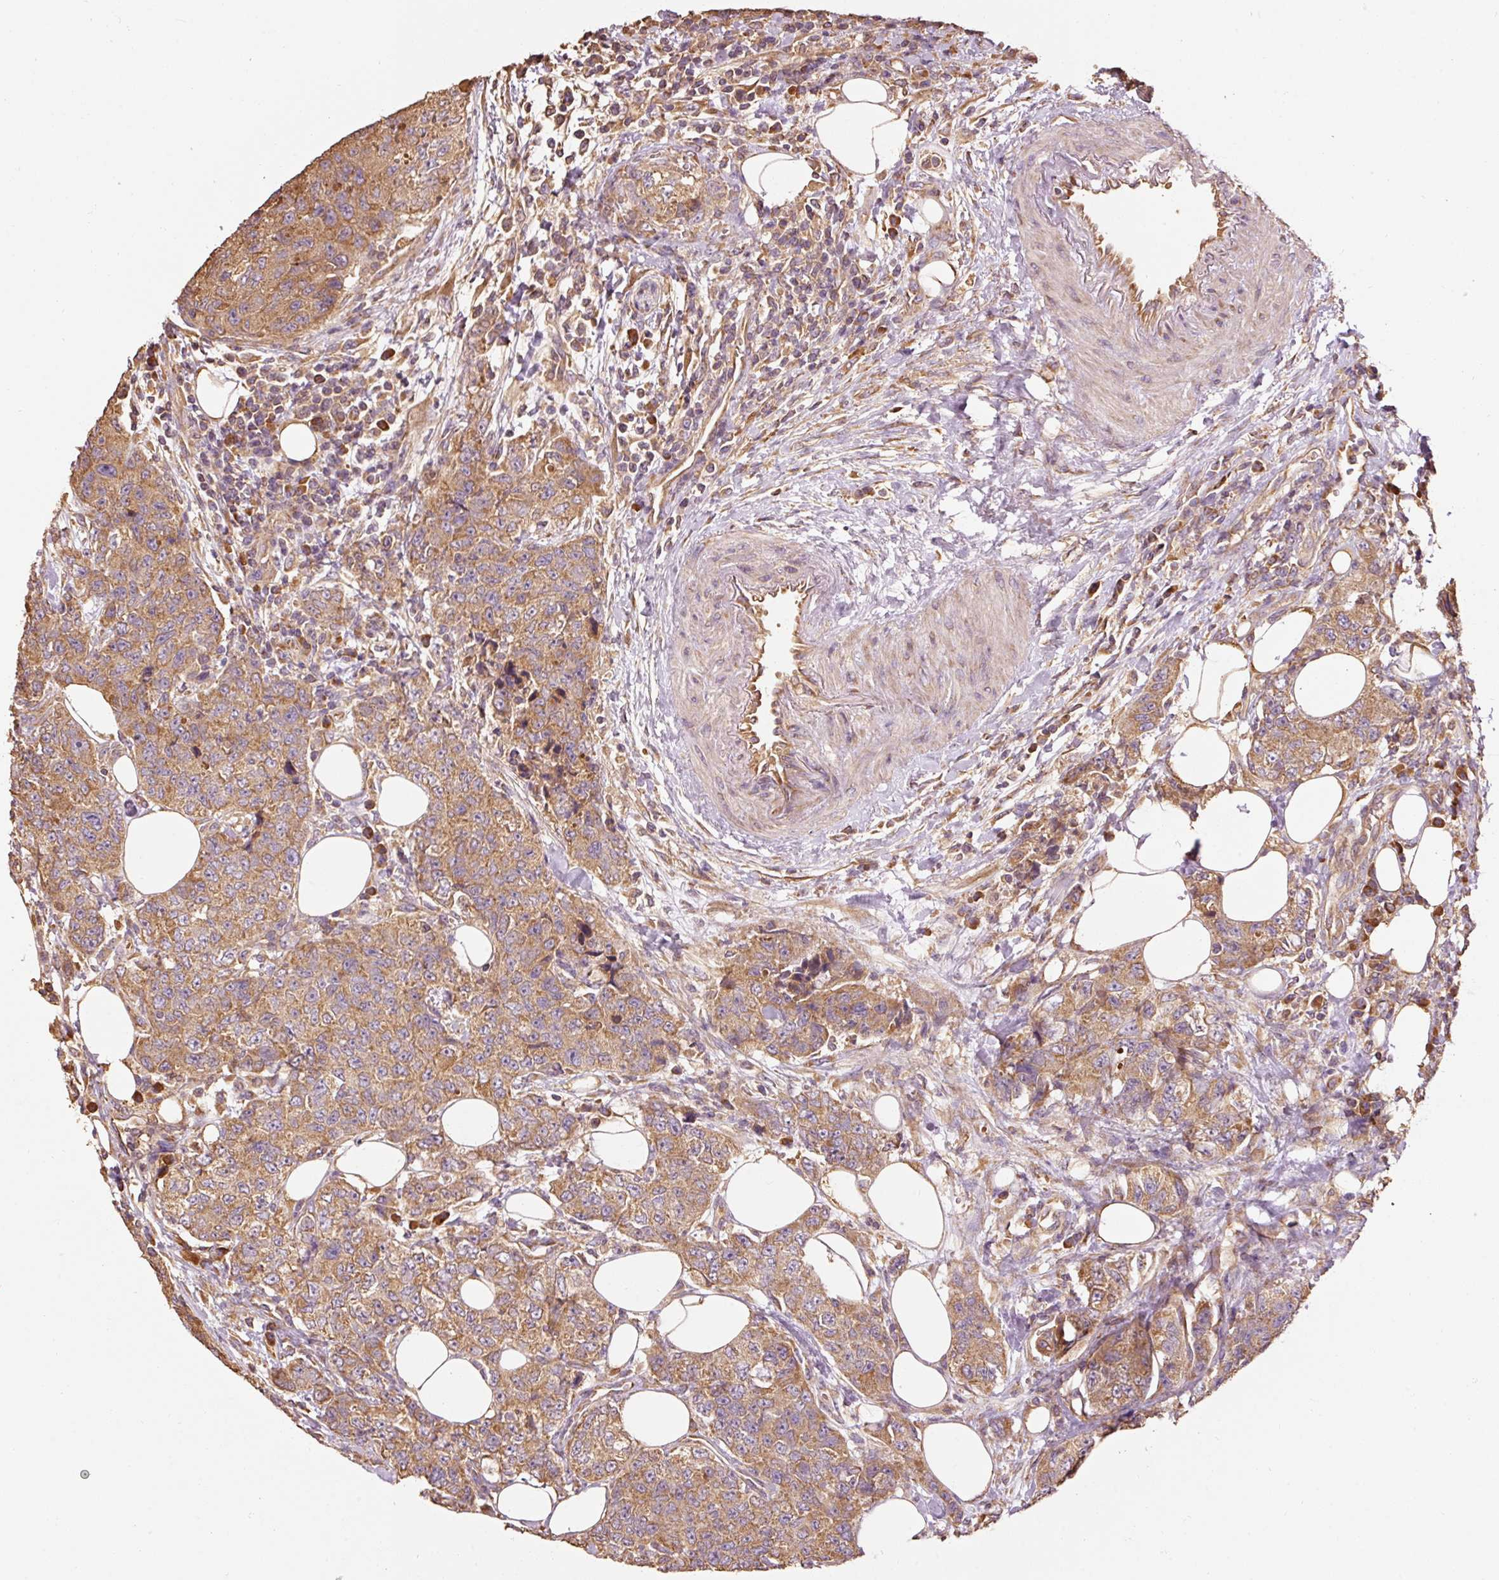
{"staining": {"intensity": "moderate", "quantity": ">75%", "location": "cytoplasmic/membranous"}, "tissue": "urothelial cancer", "cell_type": "Tumor cells", "image_type": "cancer", "snomed": [{"axis": "morphology", "description": "Urothelial carcinoma, High grade"}, {"axis": "topography", "description": "Urinary bladder"}], "caption": "DAB immunohistochemical staining of human high-grade urothelial carcinoma exhibits moderate cytoplasmic/membranous protein expression in about >75% of tumor cells.", "gene": "EFHC1", "patient": {"sex": "female", "age": 78}}